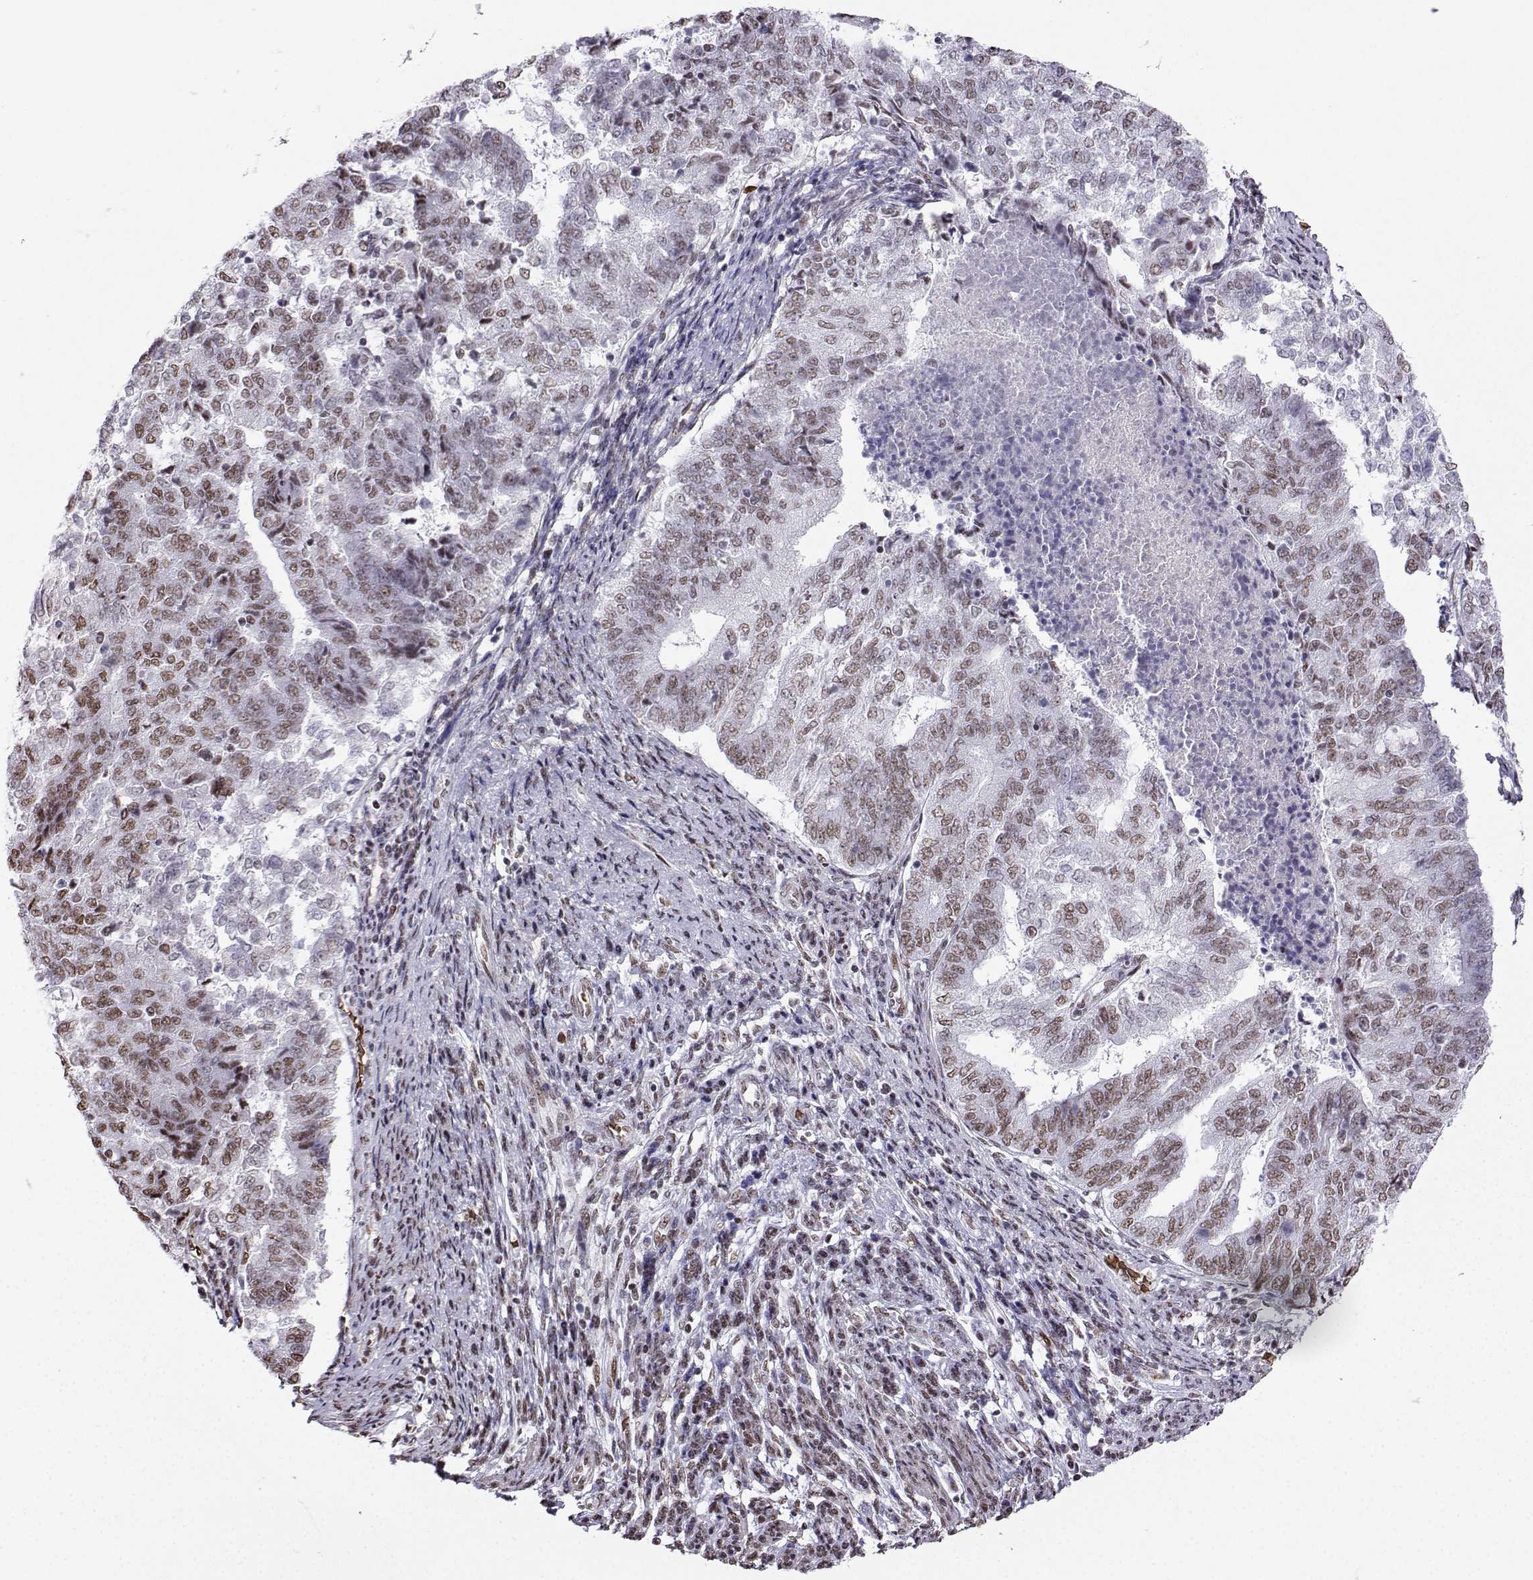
{"staining": {"intensity": "weak", "quantity": ">75%", "location": "nuclear"}, "tissue": "endometrial cancer", "cell_type": "Tumor cells", "image_type": "cancer", "snomed": [{"axis": "morphology", "description": "Adenocarcinoma, NOS"}, {"axis": "topography", "description": "Endometrium"}], "caption": "Weak nuclear protein expression is present in approximately >75% of tumor cells in endometrial adenocarcinoma.", "gene": "CCNK", "patient": {"sex": "female", "age": 65}}